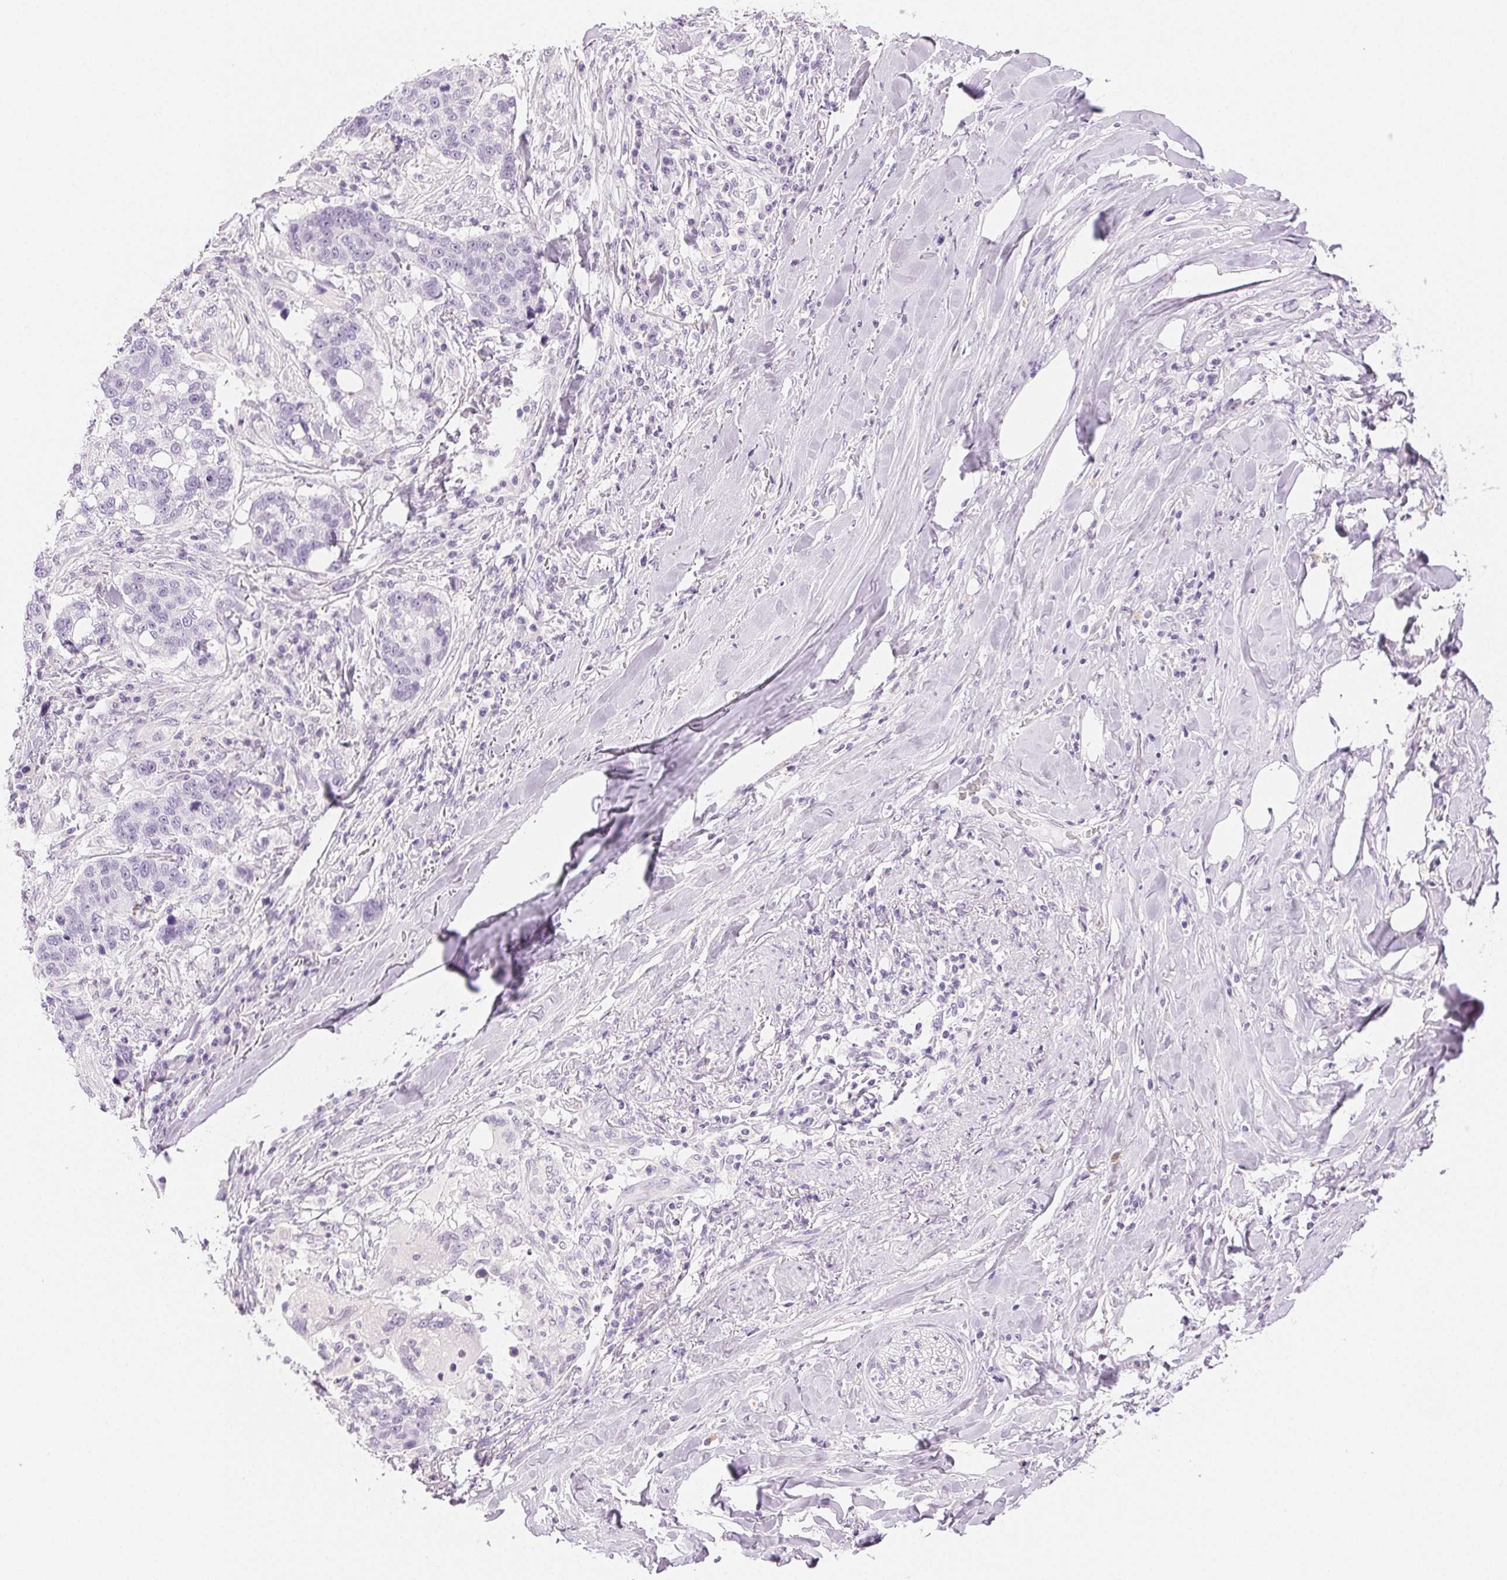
{"staining": {"intensity": "negative", "quantity": "none", "location": "none"}, "tissue": "lung cancer", "cell_type": "Tumor cells", "image_type": "cancer", "snomed": [{"axis": "morphology", "description": "Squamous cell carcinoma, NOS"}, {"axis": "topography", "description": "Lymph node"}, {"axis": "topography", "description": "Lung"}], "caption": "The immunohistochemistry image has no significant staining in tumor cells of lung cancer tissue.", "gene": "SLC5A2", "patient": {"sex": "male", "age": 61}}